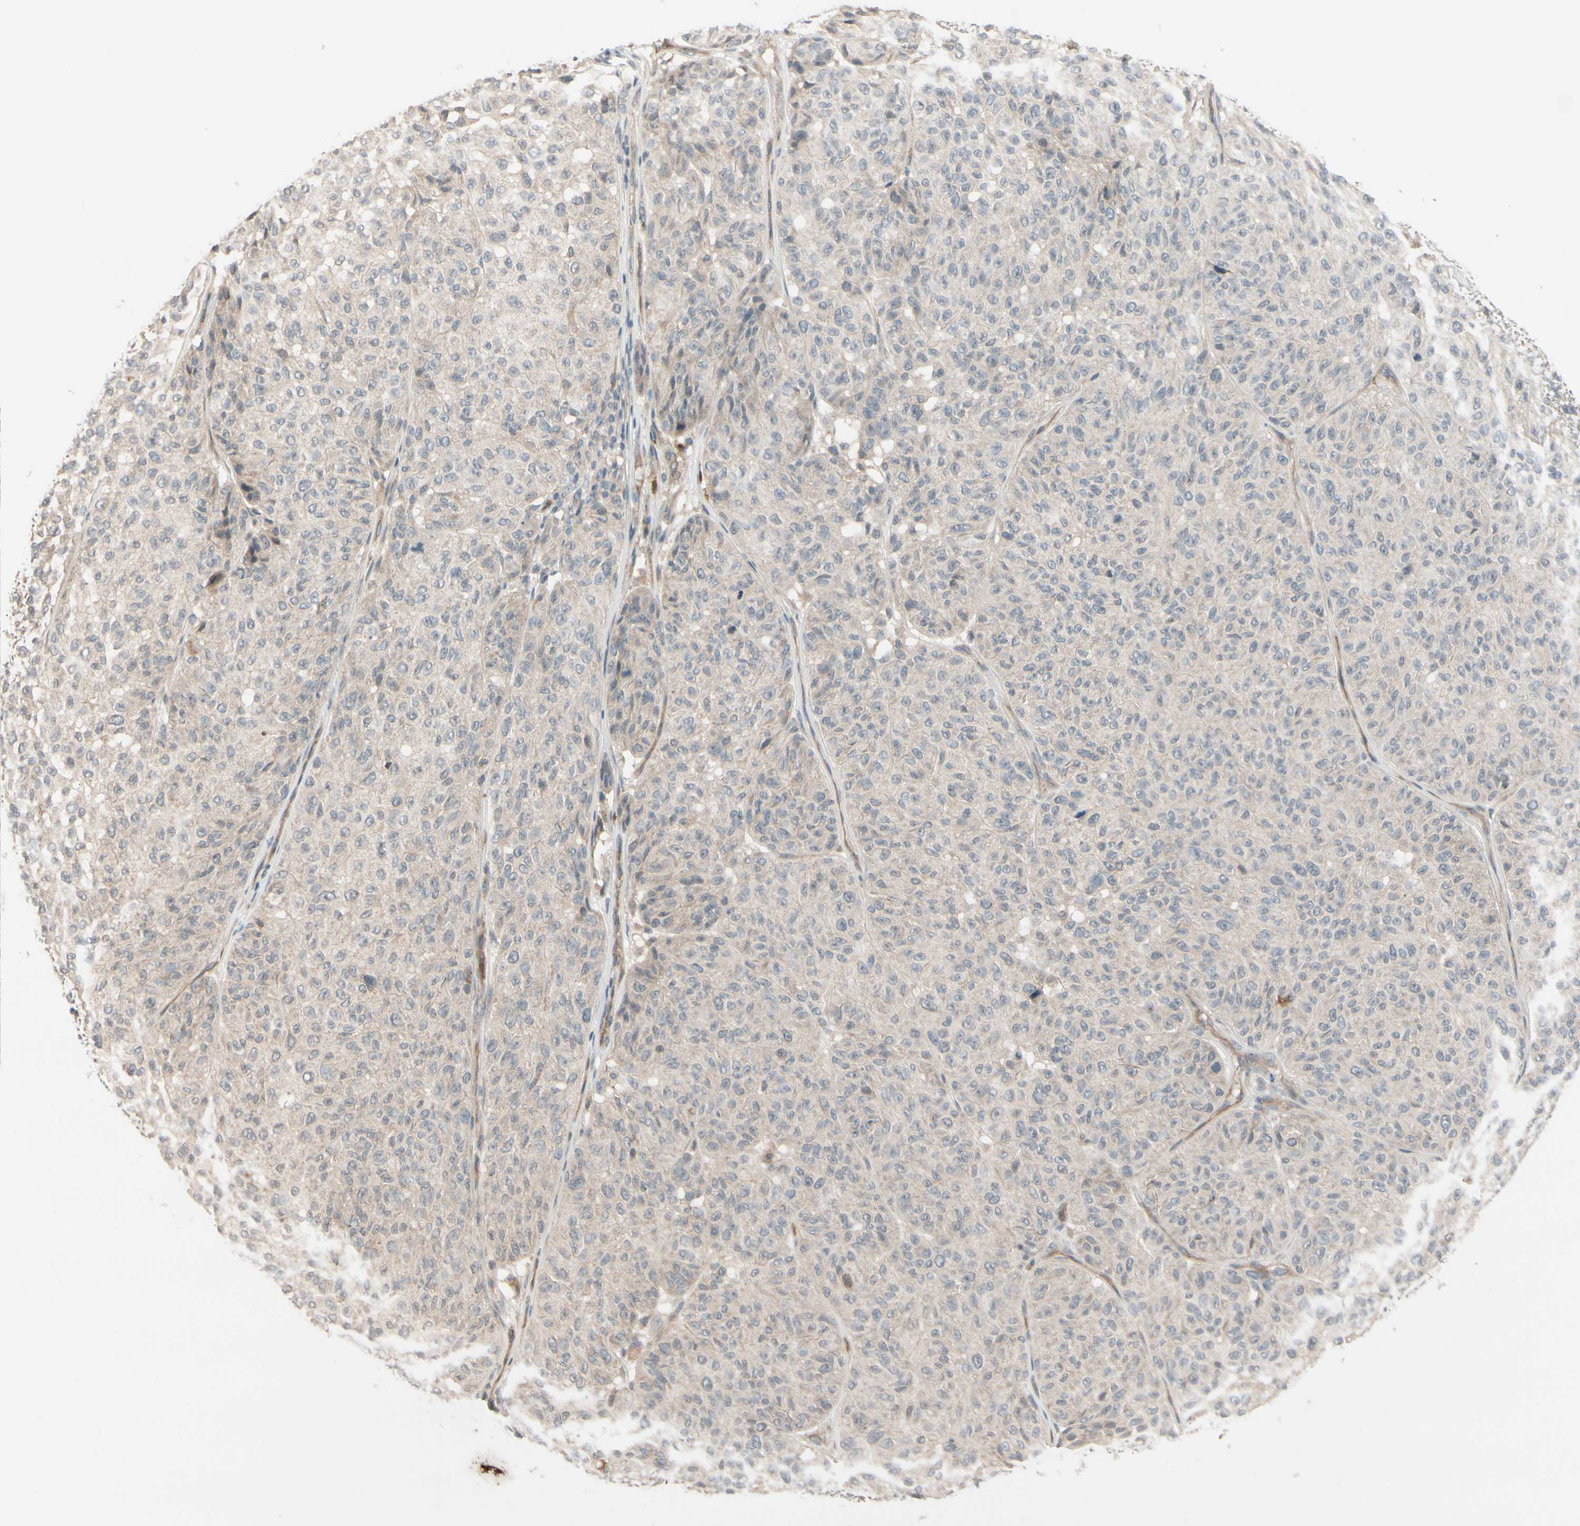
{"staining": {"intensity": "weak", "quantity": ">75%", "location": "cytoplasmic/membranous"}, "tissue": "melanoma", "cell_type": "Tumor cells", "image_type": "cancer", "snomed": [{"axis": "morphology", "description": "Malignant melanoma, NOS"}, {"axis": "topography", "description": "Skin"}], "caption": "Malignant melanoma stained for a protein reveals weak cytoplasmic/membranous positivity in tumor cells. The staining was performed using DAB, with brown indicating positive protein expression. Nuclei are stained blue with hematoxylin.", "gene": "FGF10", "patient": {"sex": "female", "age": 46}}